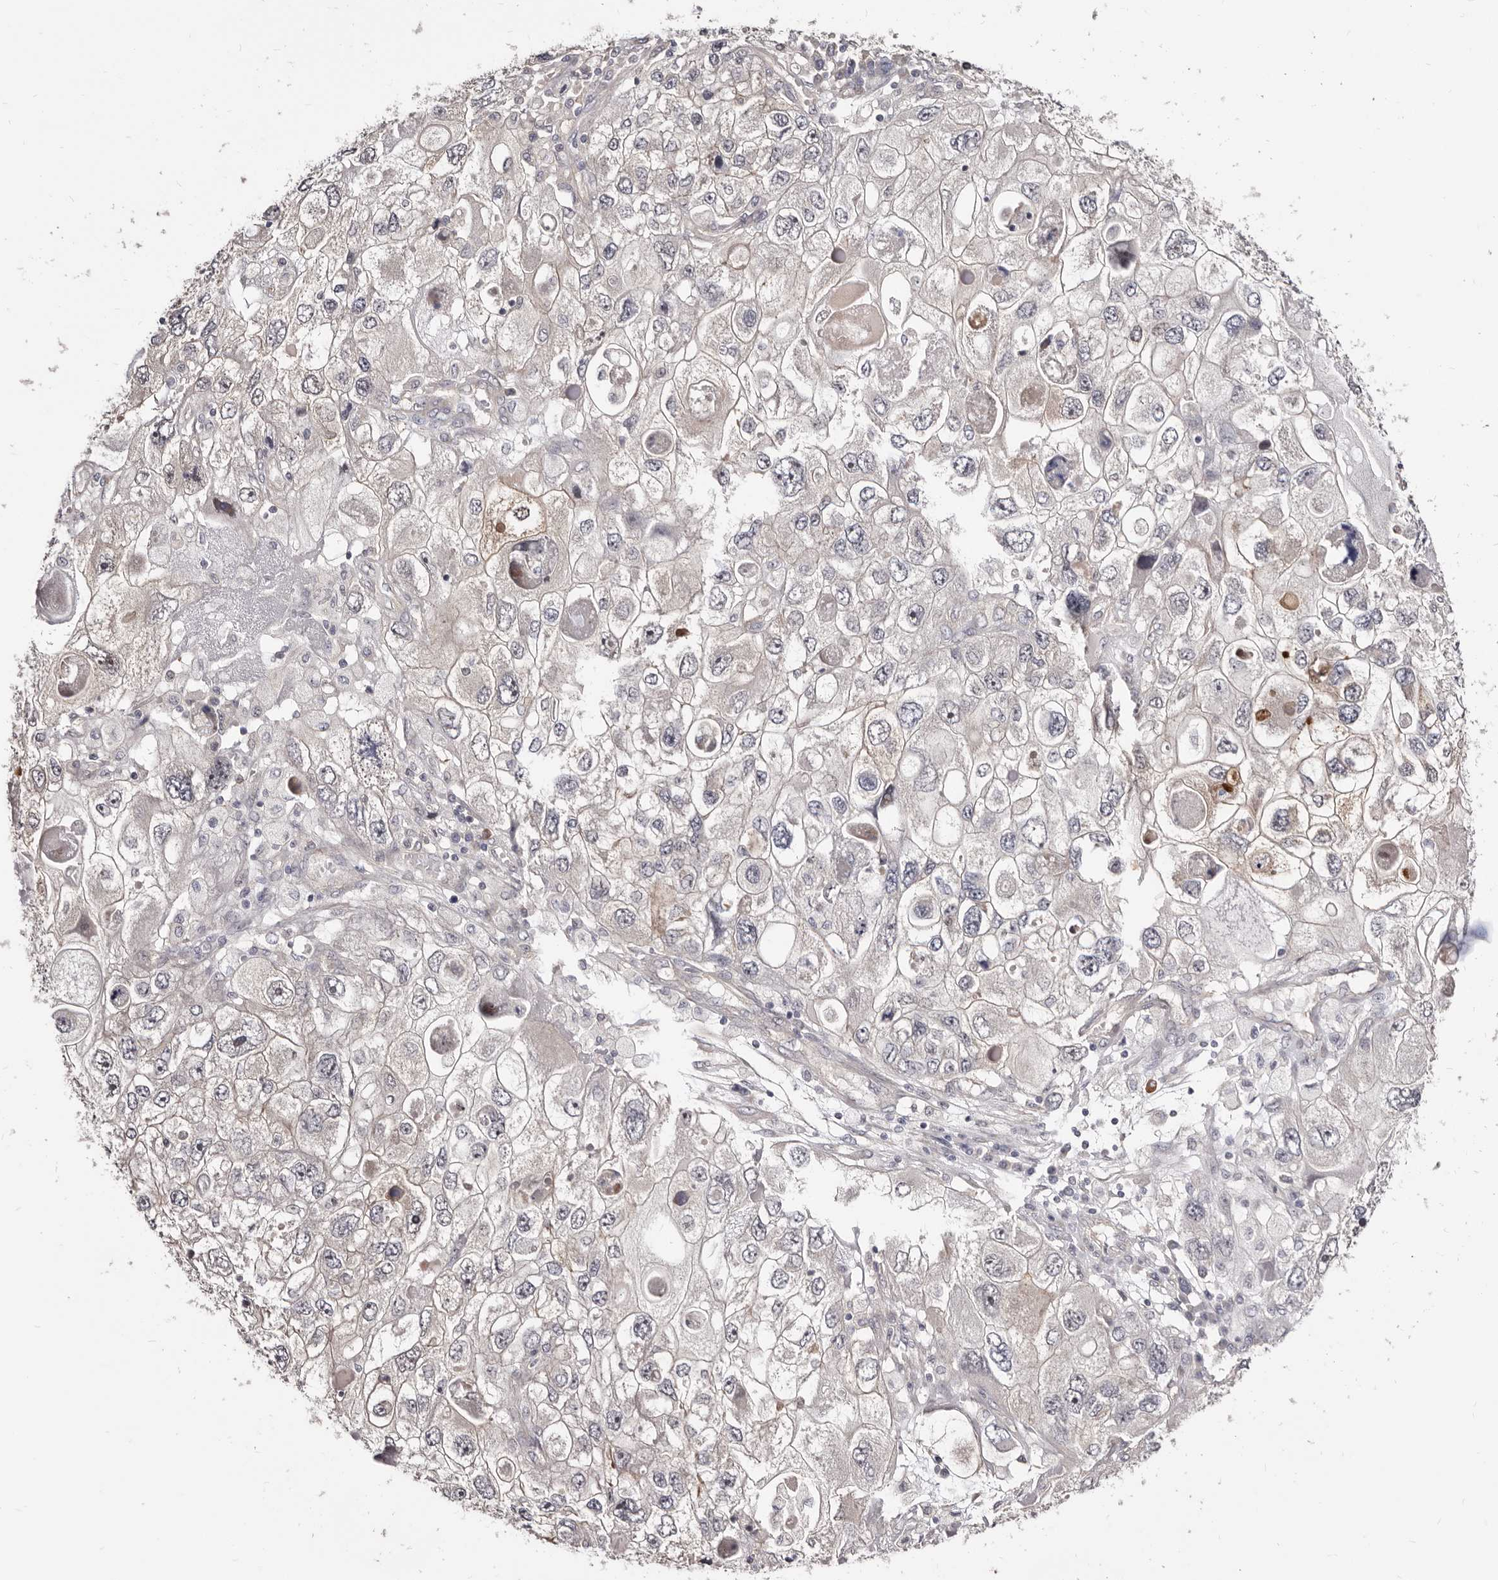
{"staining": {"intensity": "negative", "quantity": "none", "location": "none"}, "tissue": "endometrial cancer", "cell_type": "Tumor cells", "image_type": "cancer", "snomed": [{"axis": "morphology", "description": "Adenocarcinoma, NOS"}, {"axis": "topography", "description": "Endometrium"}], "caption": "Immunohistochemistry (IHC) of endometrial adenocarcinoma reveals no expression in tumor cells. The staining is performed using DAB (3,3'-diaminobenzidine) brown chromogen with nuclei counter-stained in using hematoxylin.", "gene": "GPATCH4", "patient": {"sex": "female", "age": 49}}